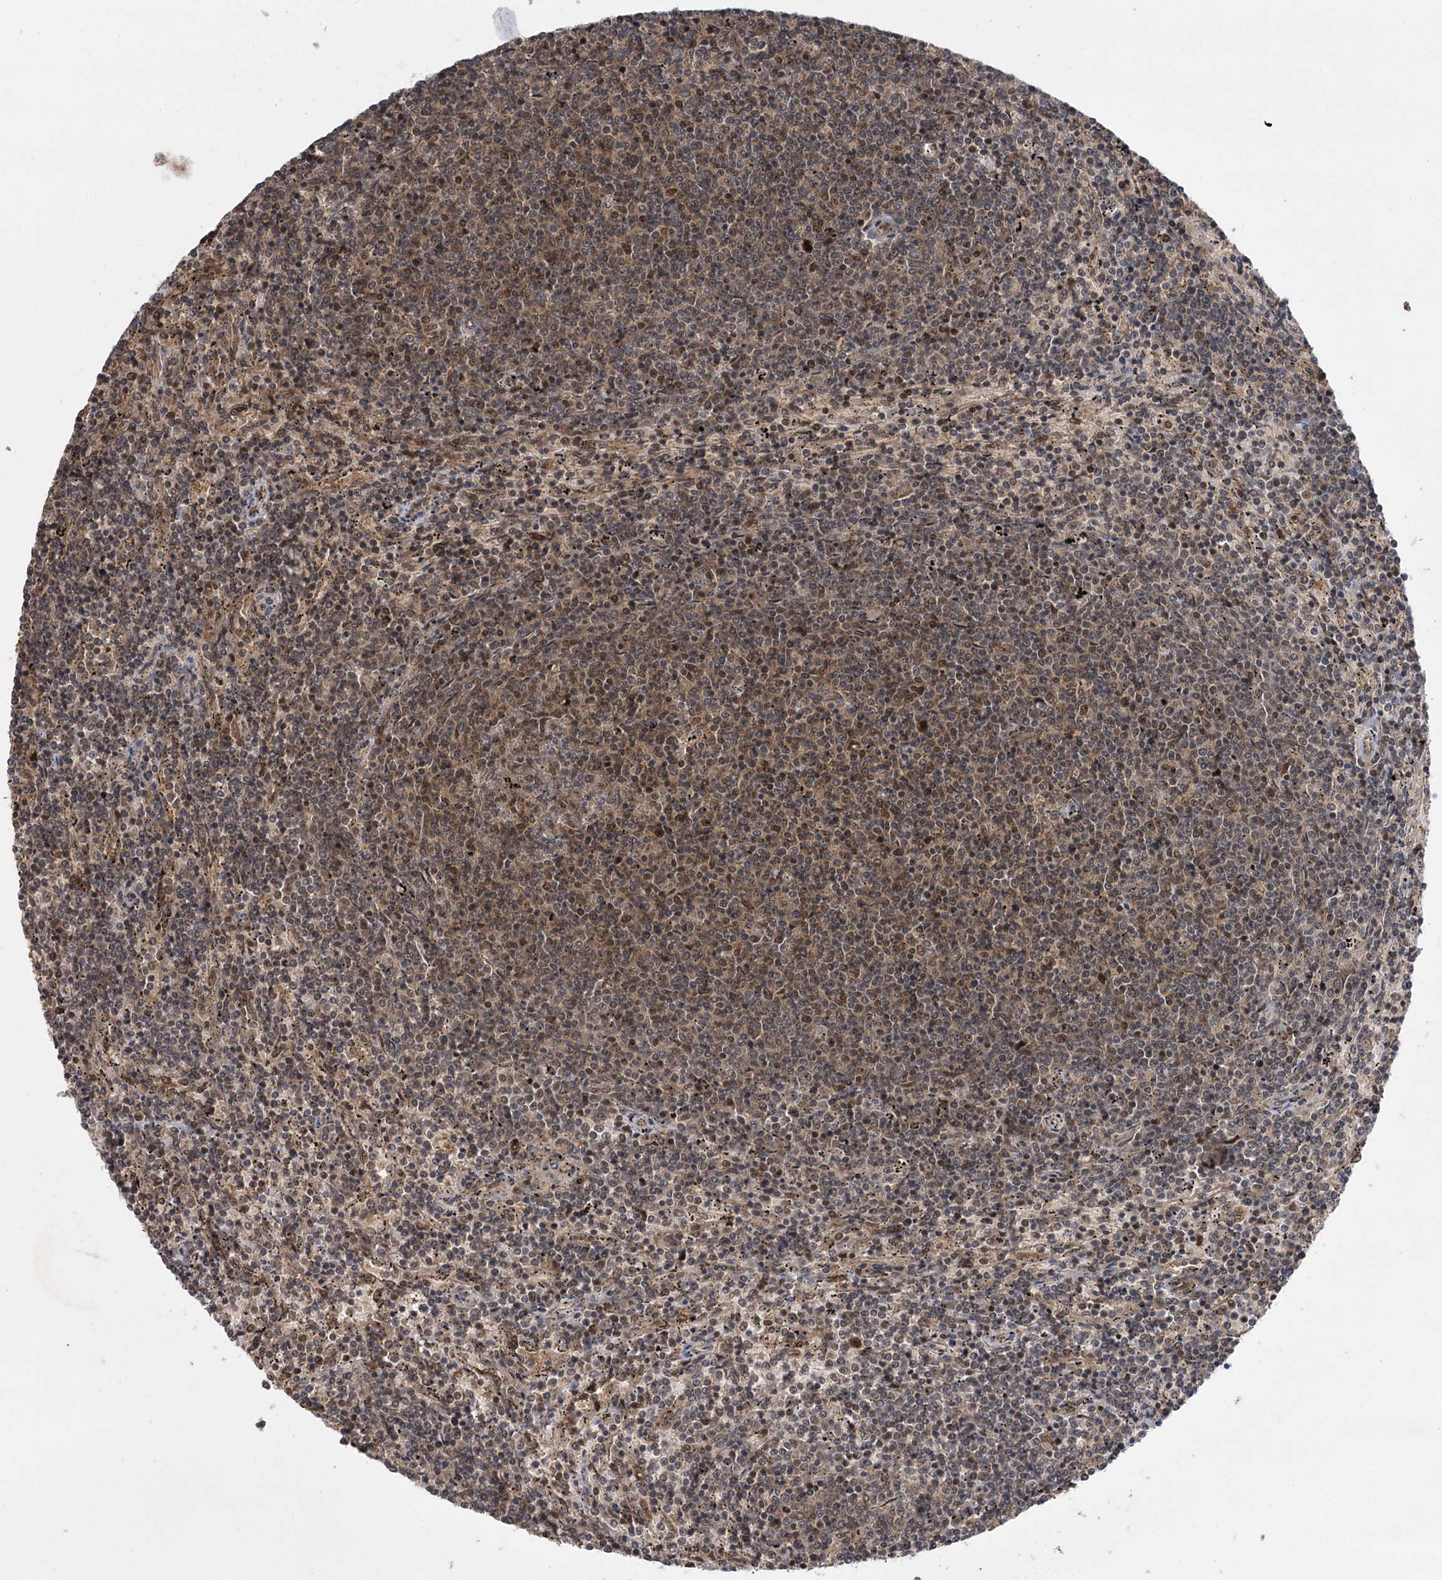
{"staining": {"intensity": "moderate", "quantity": "25%-75%", "location": "cytoplasmic/membranous,nuclear"}, "tissue": "lymphoma", "cell_type": "Tumor cells", "image_type": "cancer", "snomed": [{"axis": "morphology", "description": "Malignant lymphoma, non-Hodgkin's type, Low grade"}, {"axis": "topography", "description": "Spleen"}], "caption": "Human low-grade malignant lymphoma, non-Hodgkin's type stained with a brown dye exhibits moderate cytoplasmic/membranous and nuclear positive expression in about 25%-75% of tumor cells.", "gene": "SERGEF", "patient": {"sex": "female", "age": 50}}